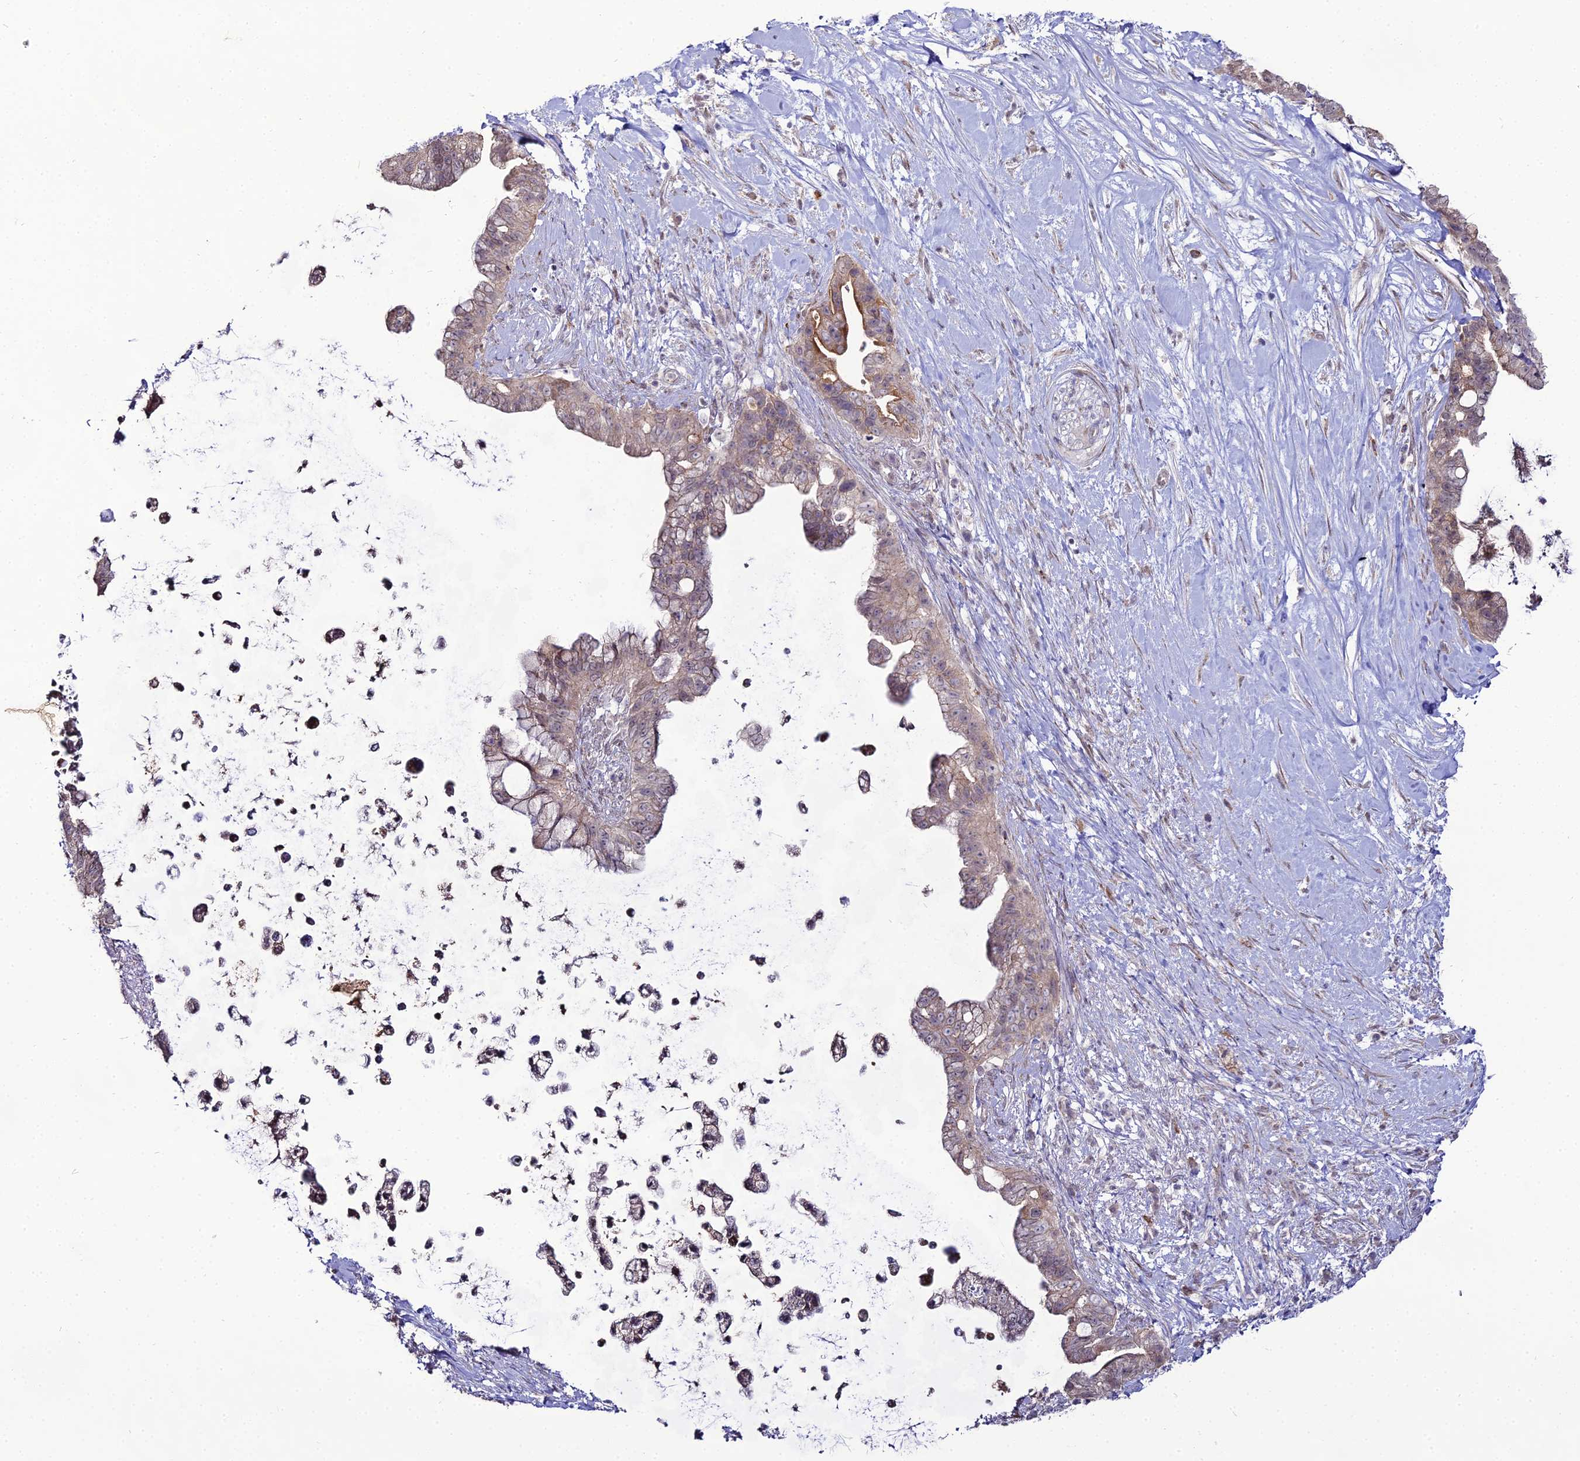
{"staining": {"intensity": "weak", "quantity": "25%-75%", "location": "cytoplasmic/membranous"}, "tissue": "pancreatic cancer", "cell_type": "Tumor cells", "image_type": "cancer", "snomed": [{"axis": "morphology", "description": "Adenocarcinoma, NOS"}, {"axis": "topography", "description": "Pancreas"}], "caption": "High-magnification brightfield microscopy of pancreatic cancer stained with DAB (brown) and counterstained with hematoxylin (blue). tumor cells exhibit weak cytoplasmic/membranous staining is appreciated in about25%-75% of cells. (DAB (3,3'-diaminobenzidine) IHC with brightfield microscopy, high magnification).", "gene": "TROAP", "patient": {"sex": "female", "age": 83}}